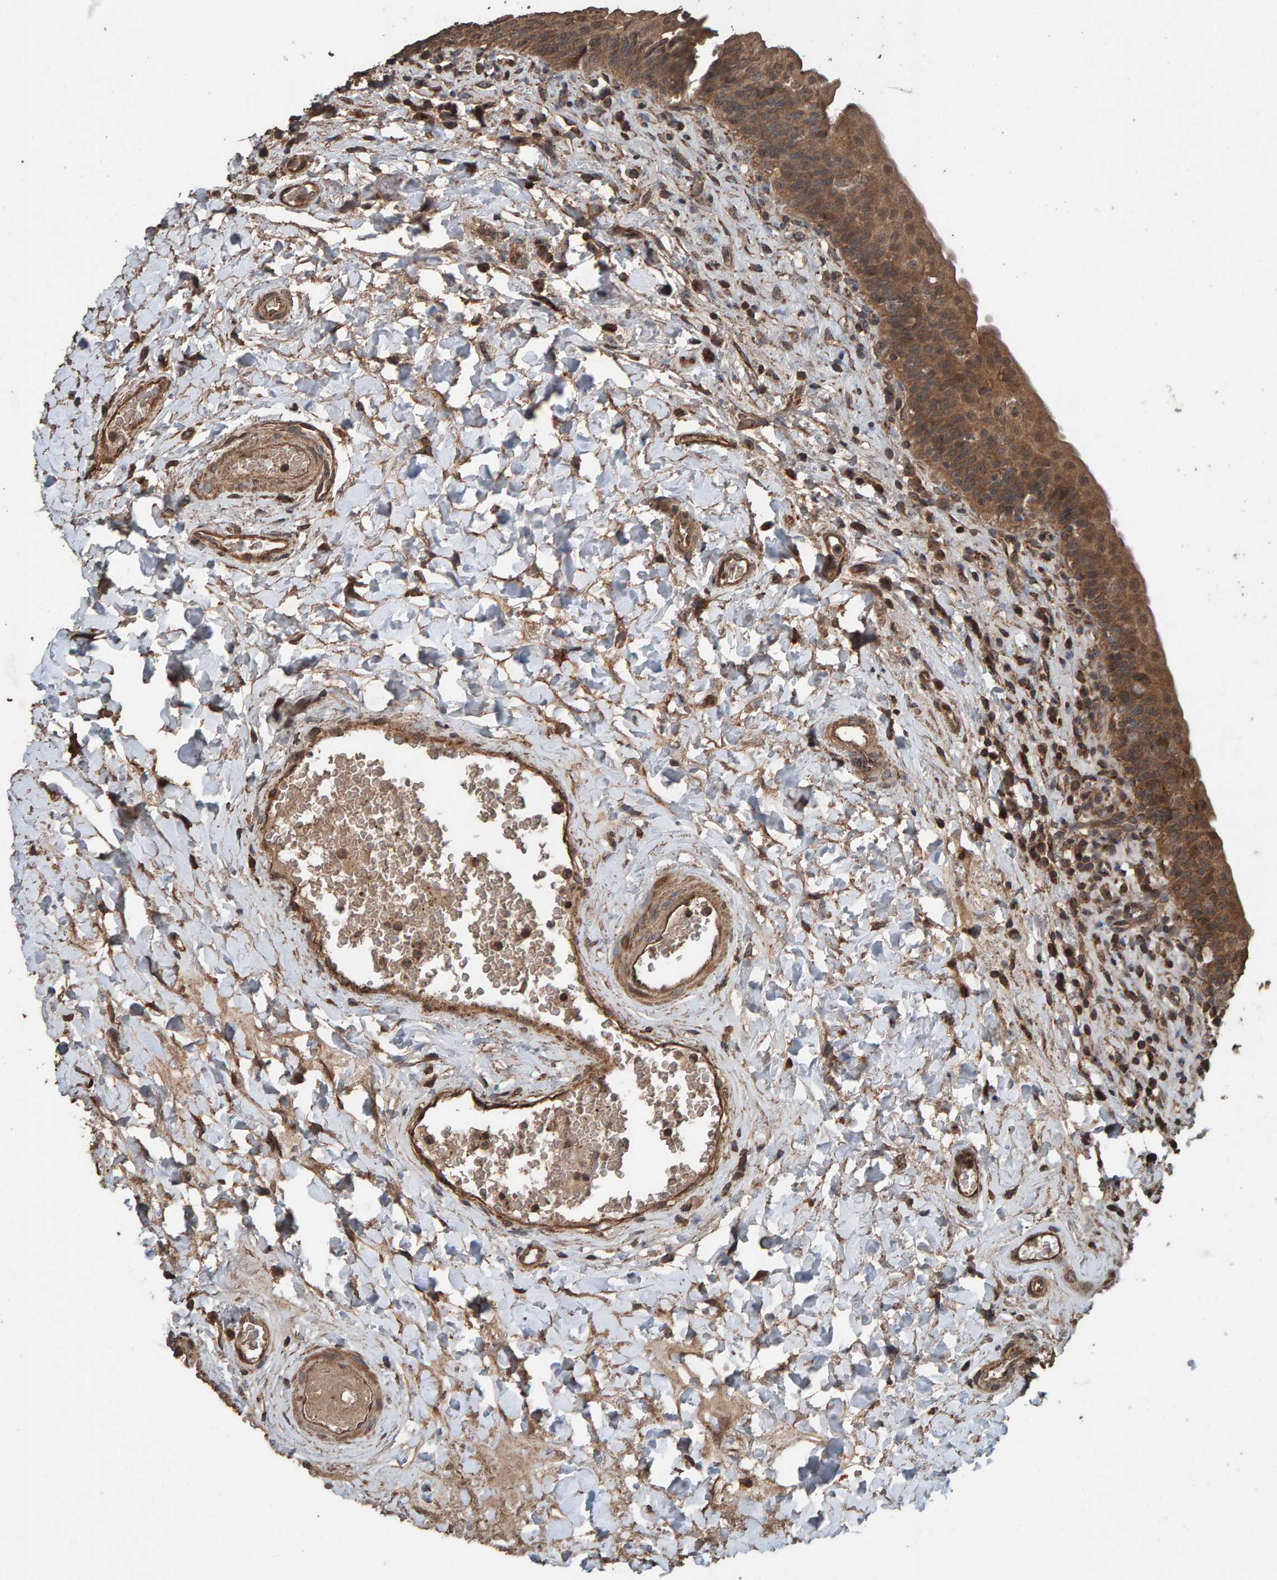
{"staining": {"intensity": "moderate", "quantity": ">75%", "location": "cytoplasmic/membranous"}, "tissue": "urinary bladder", "cell_type": "Urothelial cells", "image_type": "normal", "snomed": [{"axis": "morphology", "description": "Normal tissue, NOS"}, {"axis": "topography", "description": "Urinary bladder"}], "caption": "Normal urinary bladder was stained to show a protein in brown. There is medium levels of moderate cytoplasmic/membranous staining in approximately >75% of urothelial cells.", "gene": "DUS1L", "patient": {"sex": "male", "age": 83}}